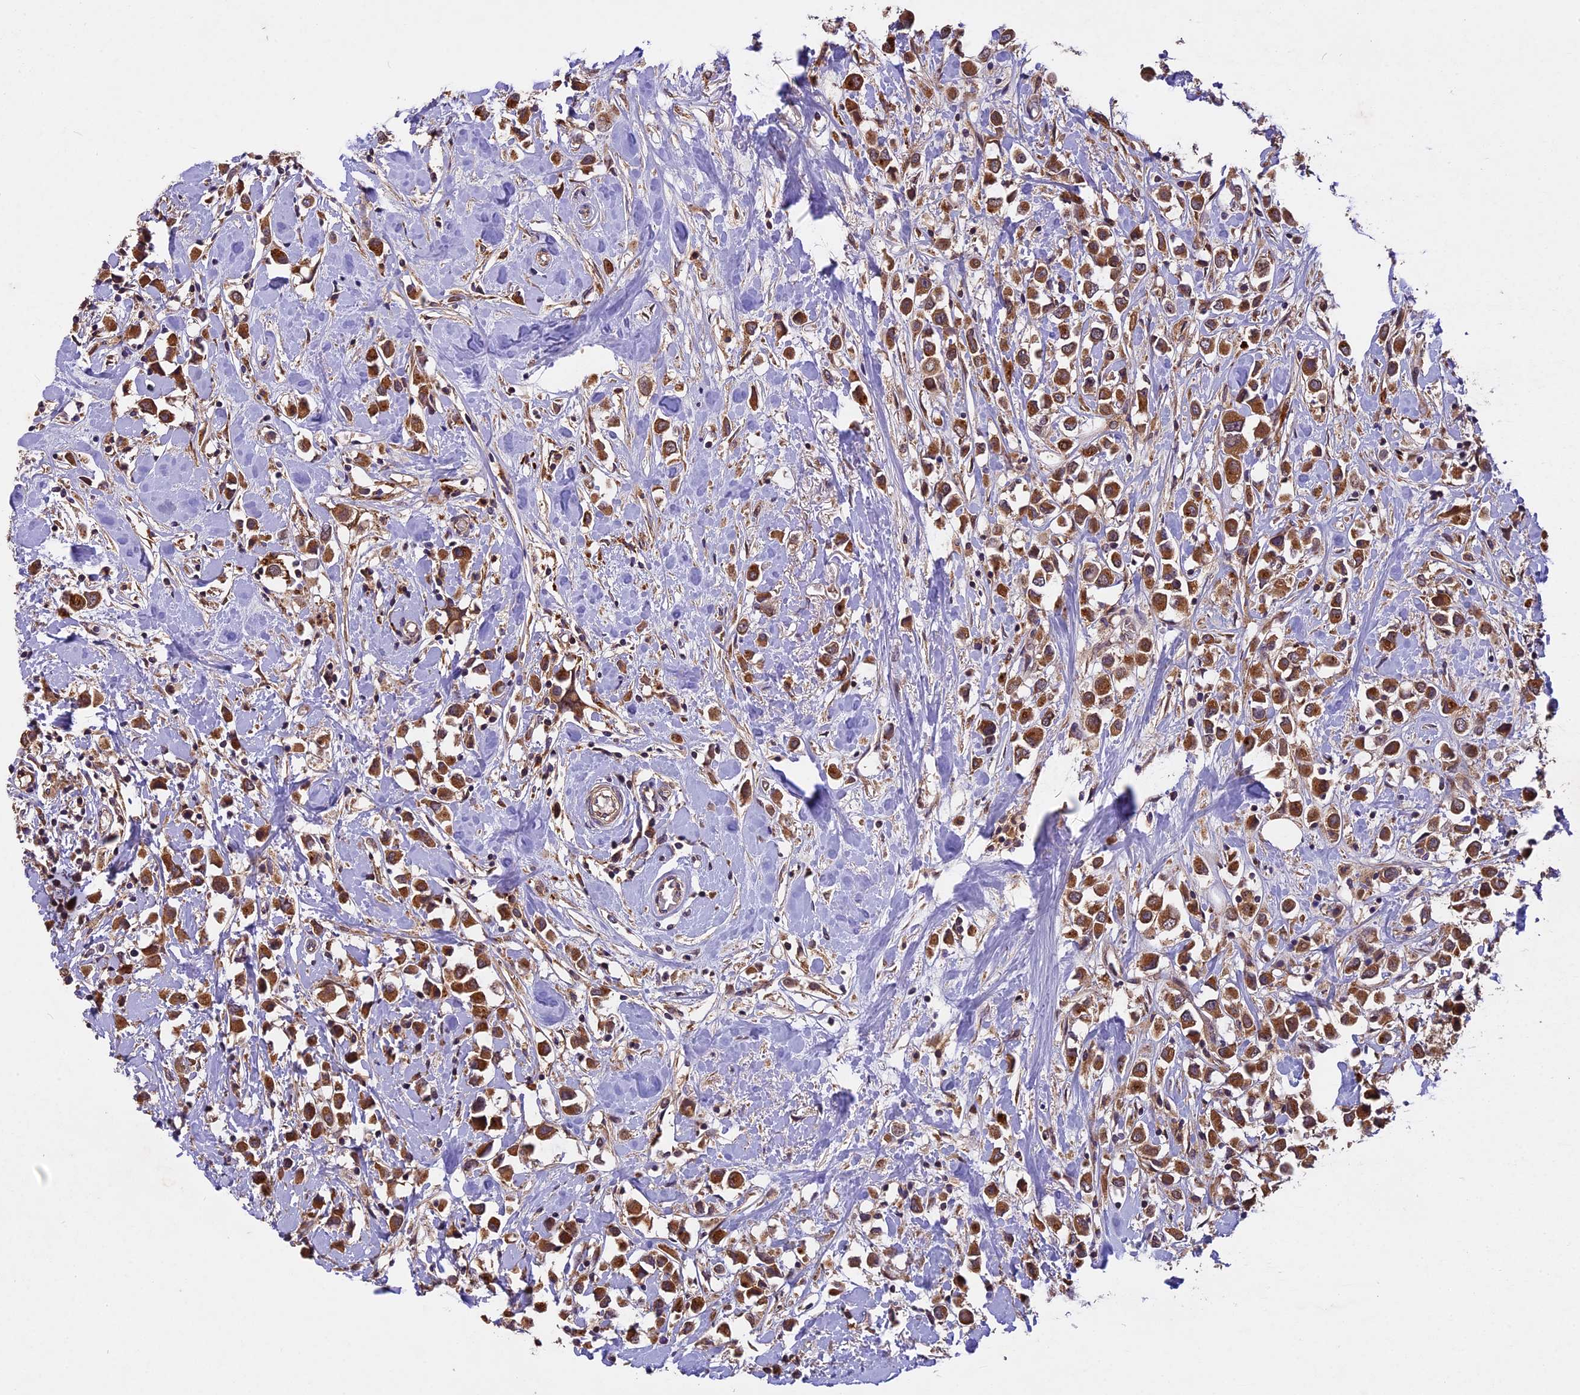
{"staining": {"intensity": "strong", "quantity": ">75%", "location": "cytoplasmic/membranous"}, "tissue": "breast cancer", "cell_type": "Tumor cells", "image_type": "cancer", "snomed": [{"axis": "morphology", "description": "Duct carcinoma"}, {"axis": "topography", "description": "Breast"}], "caption": "High-magnification brightfield microscopy of invasive ductal carcinoma (breast) stained with DAB (brown) and counterstained with hematoxylin (blue). tumor cells exhibit strong cytoplasmic/membranous expression is appreciated in about>75% of cells.", "gene": "COPE", "patient": {"sex": "female", "age": 61}}